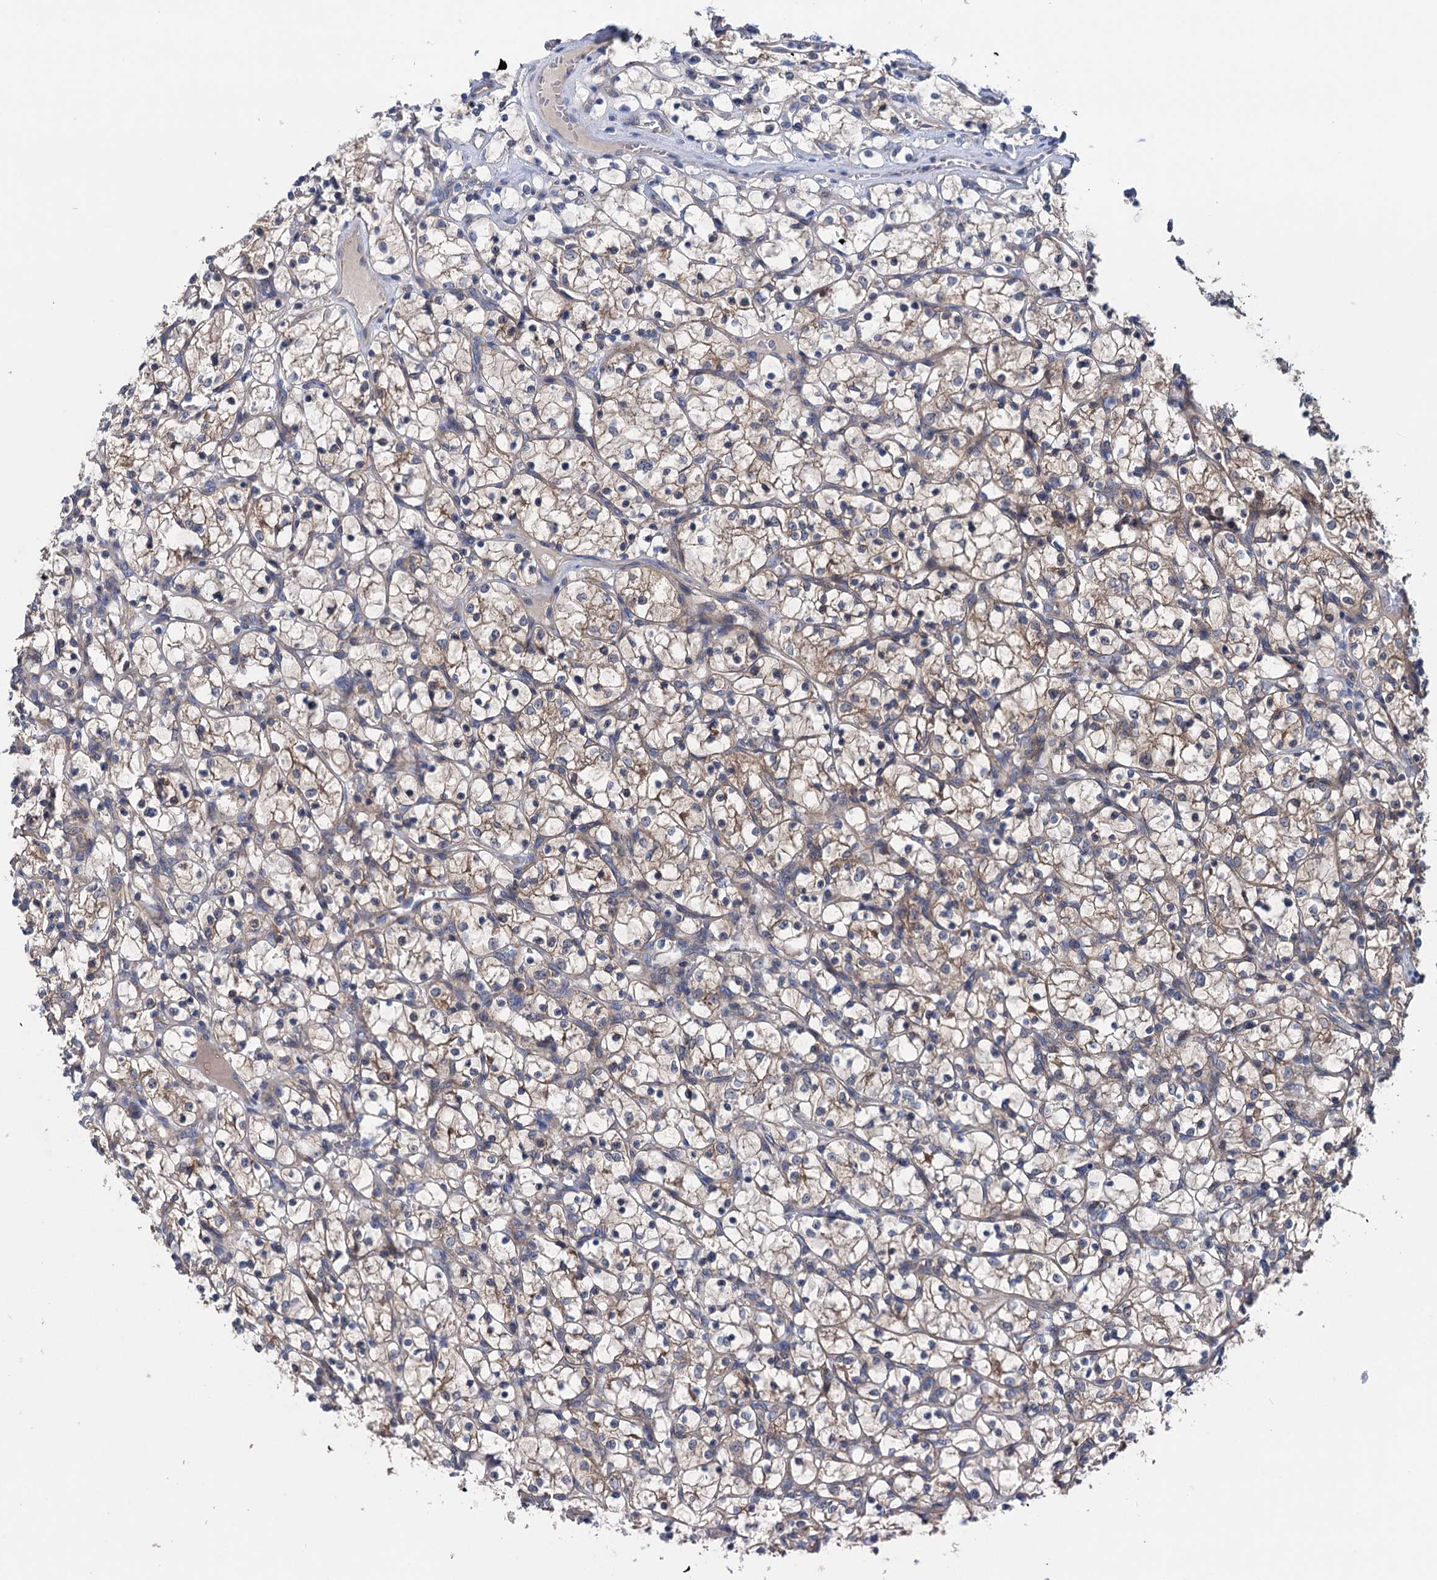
{"staining": {"intensity": "weak", "quantity": "25%-75%", "location": "cytoplasmic/membranous"}, "tissue": "renal cancer", "cell_type": "Tumor cells", "image_type": "cancer", "snomed": [{"axis": "morphology", "description": "Adenocarcinoma, NOS"}, {"axis": "topography", "description": "Kidney"}], "caption": "Immunohistochemical staining of human renal adenocarcinoma demonstrates weak cytoplasmic/membranous protein expression in about 25%-75% of tumor cells.", "gene": "EYA4", "patient": {"sex": "female", "age": 69}}